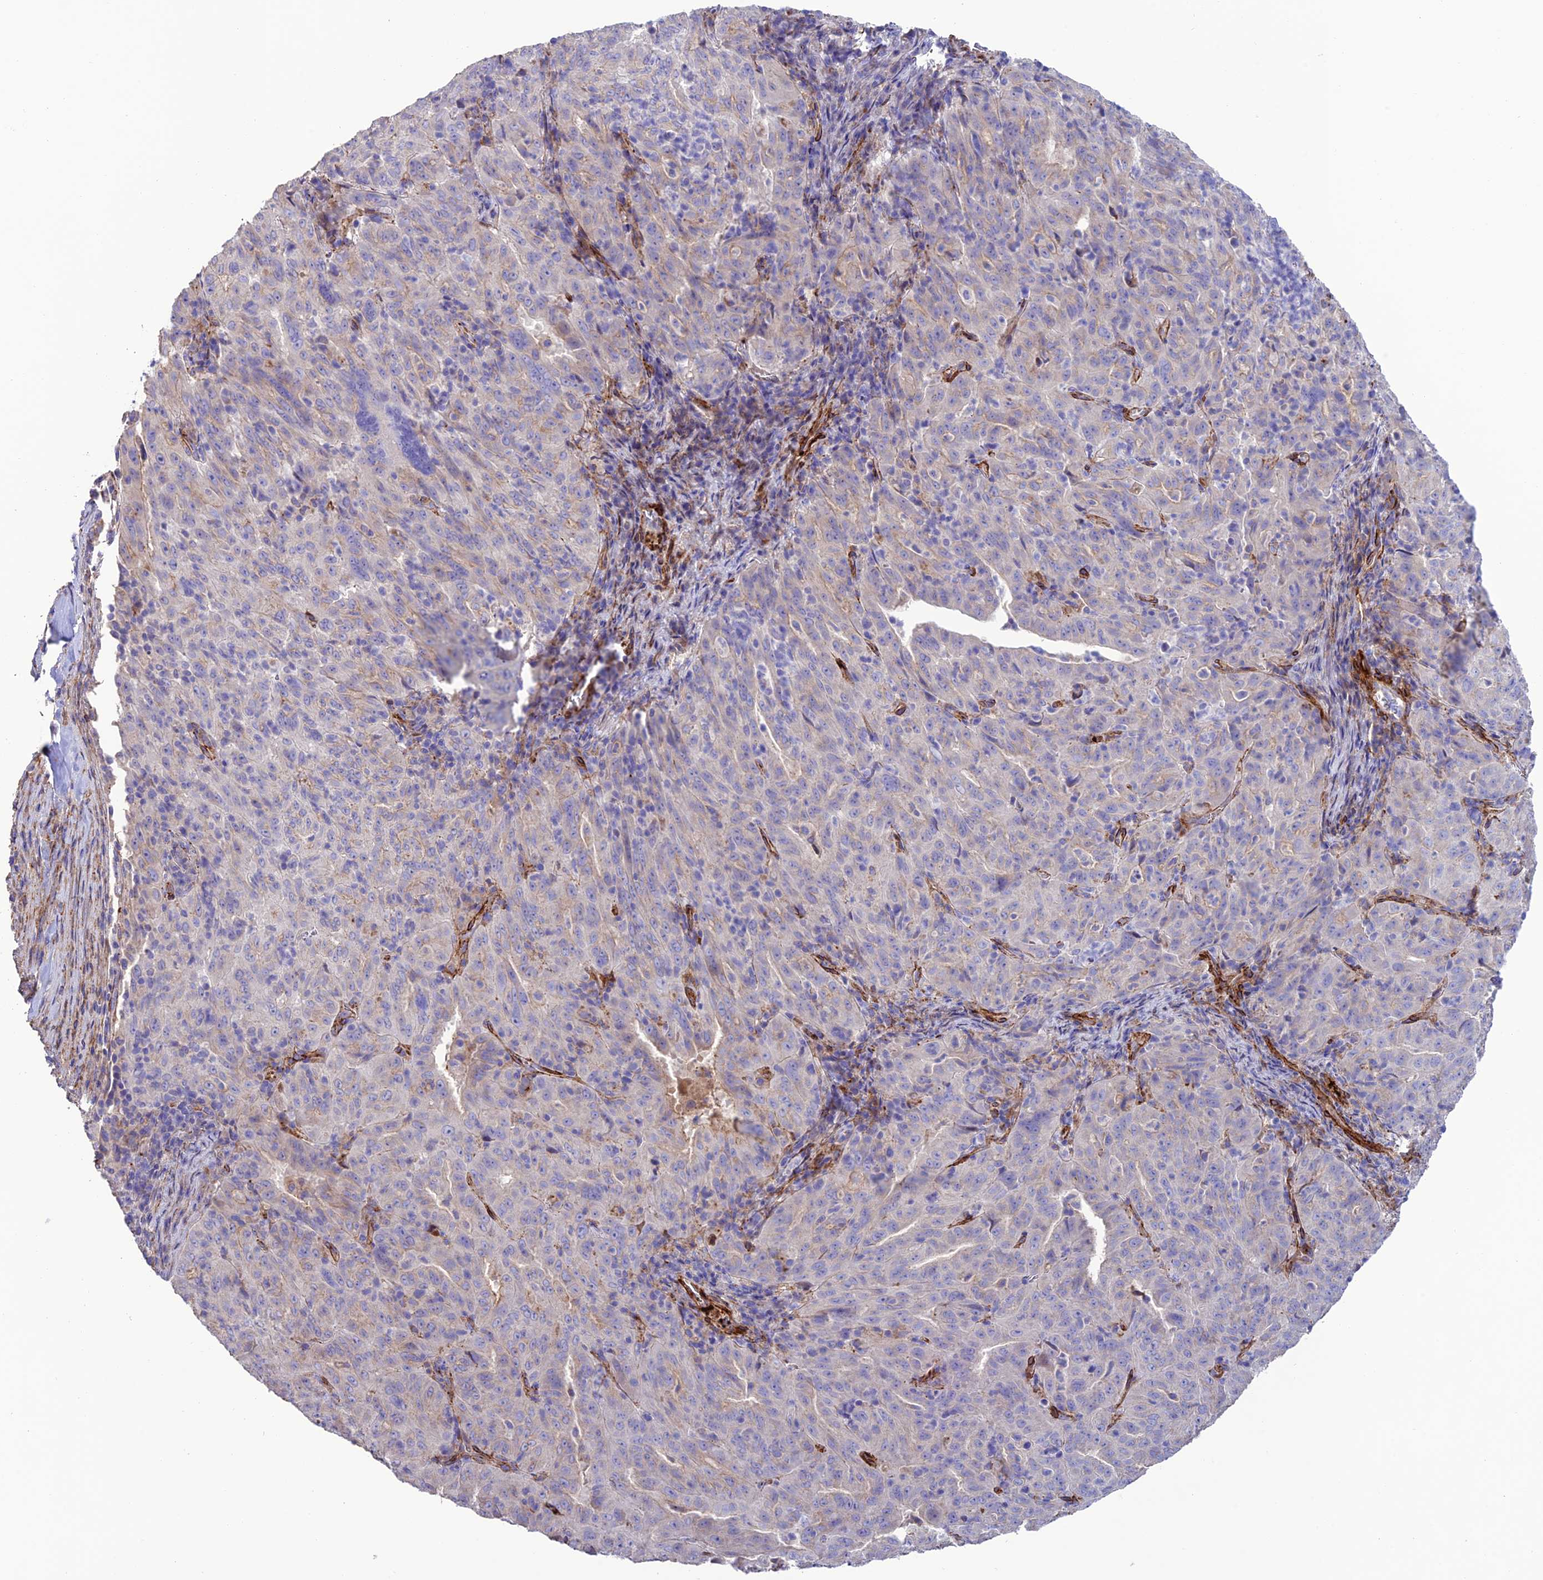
{"staining": {"intensity": "negative", "quantity": "none", "location": "none"}, "tissue": "pancreatic cancer", "cell_type": "Tumor cells", "image_type": "cancer", "snomed": [{"axis": "morphology", "description": "Adenocarcinoma, NOS"}, {"axis": "topography", "description": "Pancreas"}], "caption": "Immunohistochemical staining of human pancreatic adenocarcinoma reveals no significant positivity in tumor cells.", "gene": "REX1BD", "patient": {"sex": "male", "age": 63}}